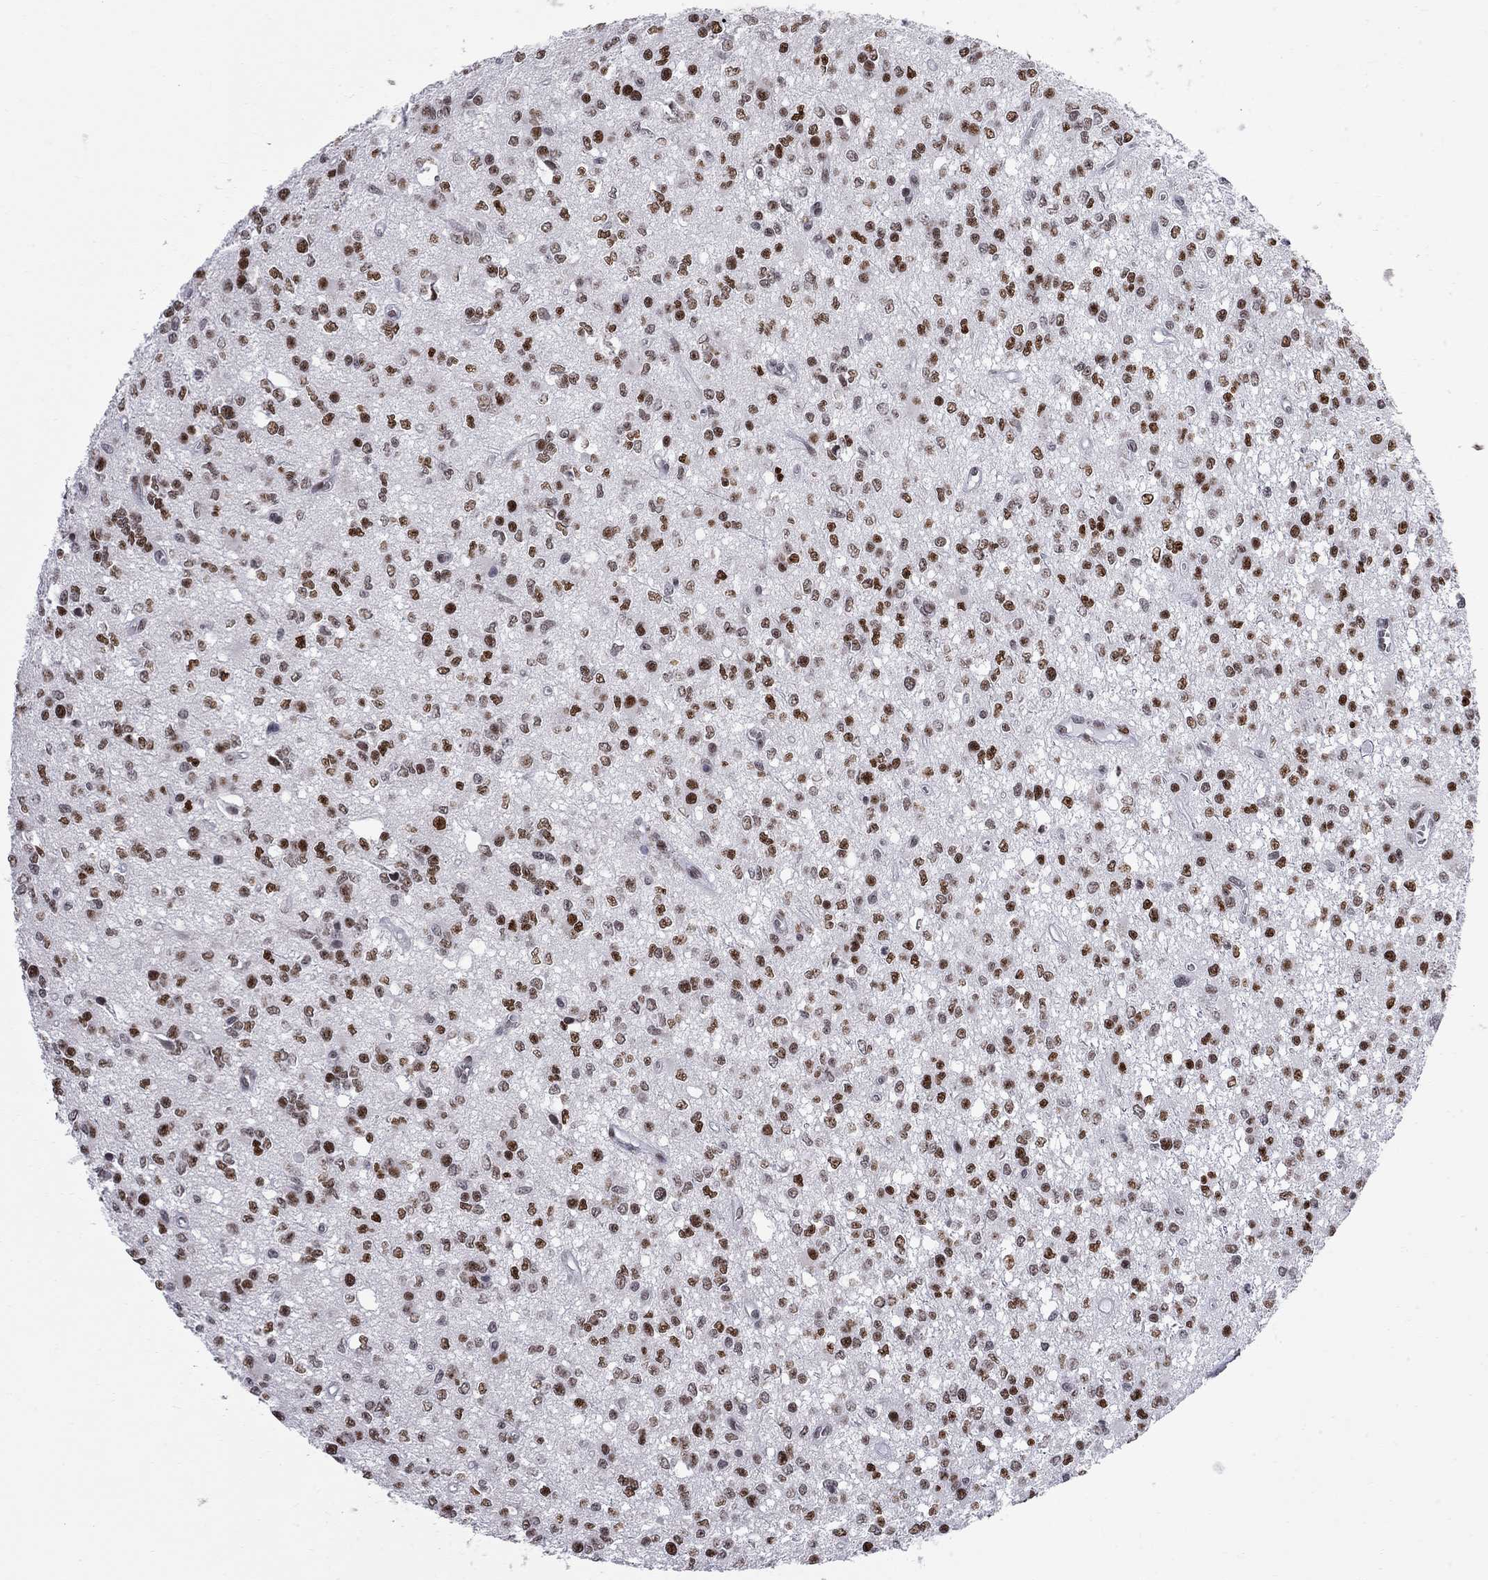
{"staining": {"intensity": "strong", "quantity": "25%-75%", "location": "nuclear"}, "tissue": "glioma", "cell_type": "Tumor cells", "image_type": "cancer", "snomed": [{"axis": "morphology", "description": "Glioma, malignant, Low grade"}, {"axis": "topography", "description": "Brain"}], "caption": "IHC staining of glioma, which demonstrates high levels of strong nuclear expression in approximately 25%-75% of tumor cells indicating strong nuclear protein expression. The staining was performed using DAB (3,3'-diaminobenzidine) (brown) for protein detection and nuclei were counterstained in hematoxylin (blue).", "gene": "ZBTB47", "patient": {"sex": "female", "age": 45}}